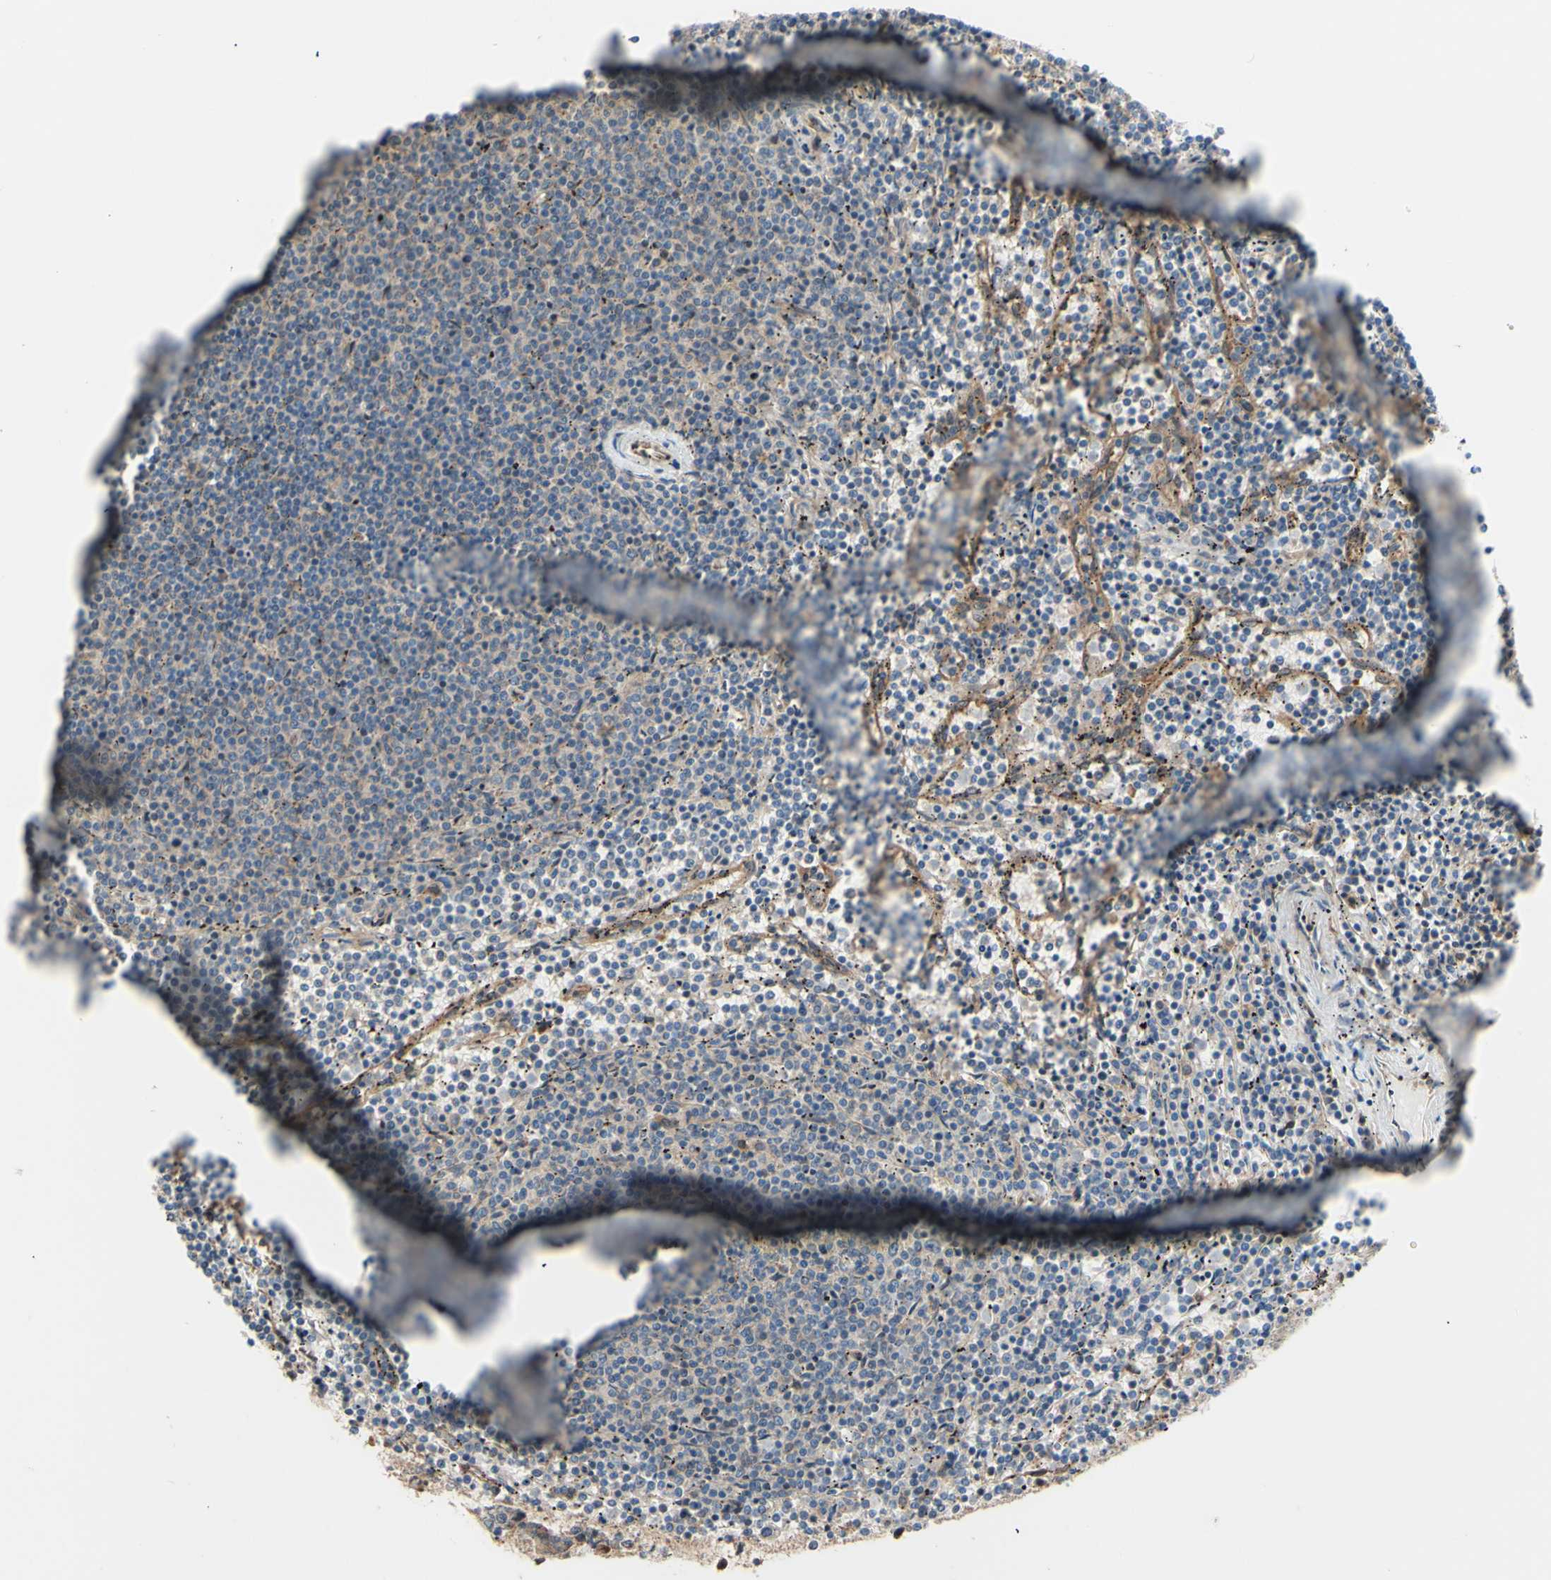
{"staining": {"intensity": "negative", "quantity": "none", "location": "none"}, "tissue": "lymphoma", "cell_type": "Tumor cells", "image_type": "cancer", "snomed": [{"axis": "morphology", "description": "Malignant lymphoma, non-Hodgkin's type, Low grade"}, {"axis": "topography", "description": "Spleen"}], "caption": "A photomicrograph of human malignant lymphoma, non-Hodgkin's type (low-grade) is negative for staining in tumor cells.", "gene": "DYNLRB1", "patient": {"sex": "female", "age": 50}}